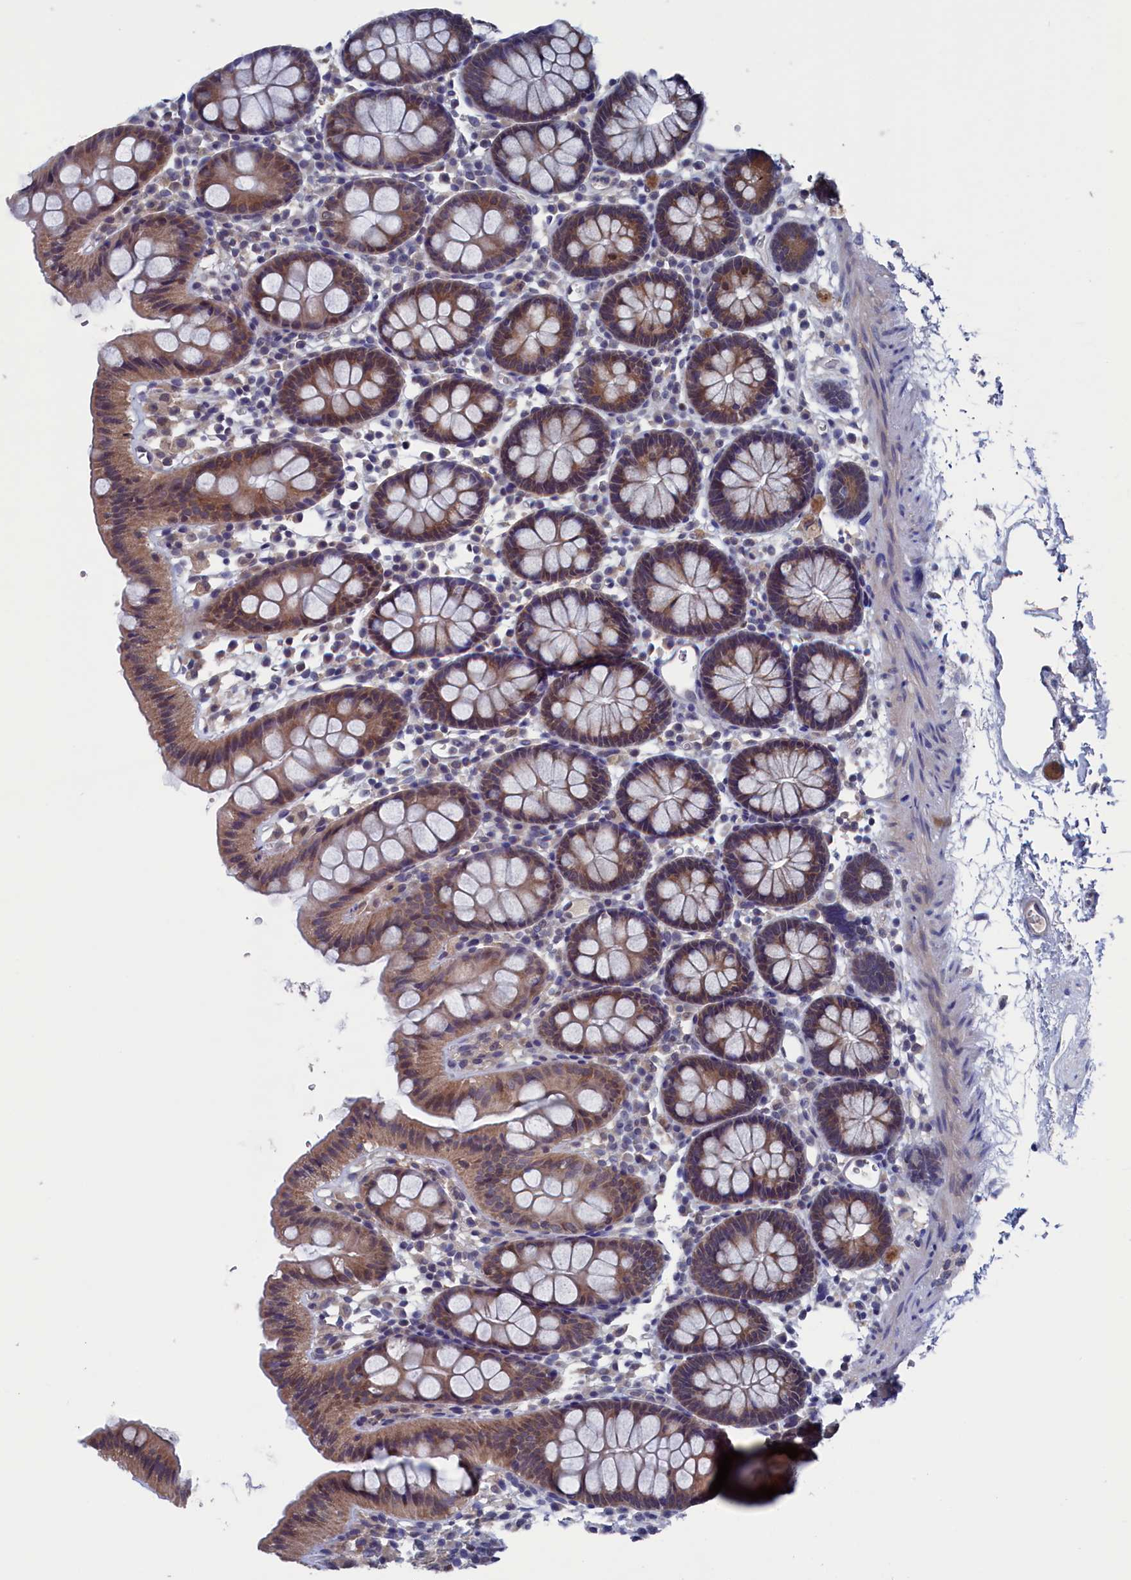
{"staining": {"intensity": "negative", "quantity": "none", "location": "none"}, "tissue": "colon", "cell_type": "Endothelial cells", "image_type": "normal", "snomed": [{"axis": "morphology", "description": "Normal tissue, NOS"}, {"axis": "topography", "description": "Colon"}], "caption": "Image shows no protein positivity in endothelial cells of normal colon. (DAB IHC visualized using brightfield microscopy, high magnification).", "gene": "SPATA13", "patient": {"sex": "male", "age": 75}}